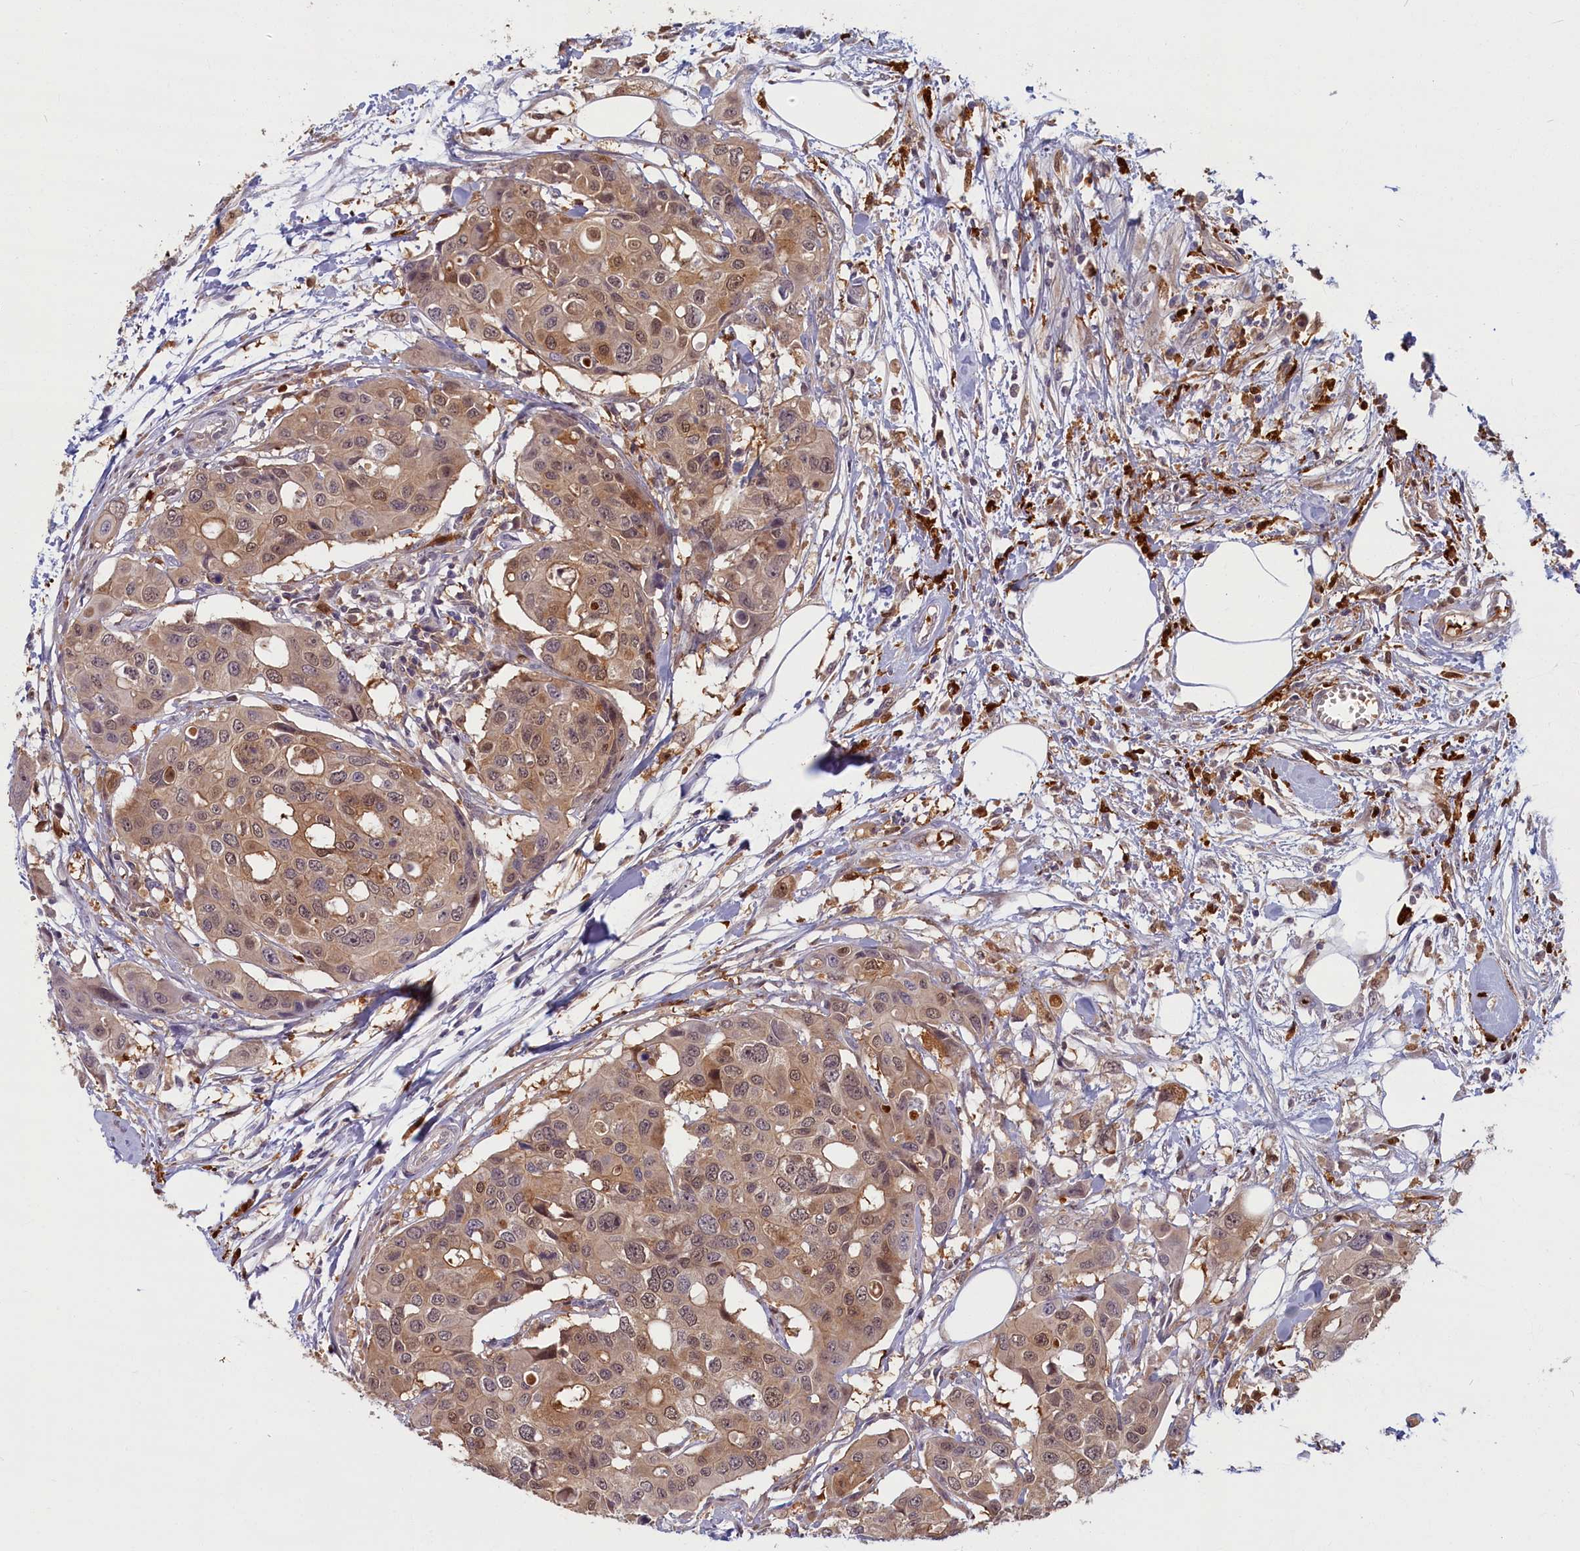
{"staining": {"intensity": "moderate", "quantity": ">75%", "location": "cytoplasmic/membranous"}, "tissue": "colorectal cancer", "cell_type": "Tumor cells", "image_type": "cancer", "snomed": [{"axis": "morphology", "description": "Adenocarcinoma, NOS"}, {"axis": "topography", "description": "Colon"}], "caption": "The image shows staining of adenocarcinoma (colorectal), revealing moderate cytoplasmic/membranous protein staining (brown color) within tumor cells.", "gene": "BLVRB", "patient": {"sex": "male", "age": 77}}